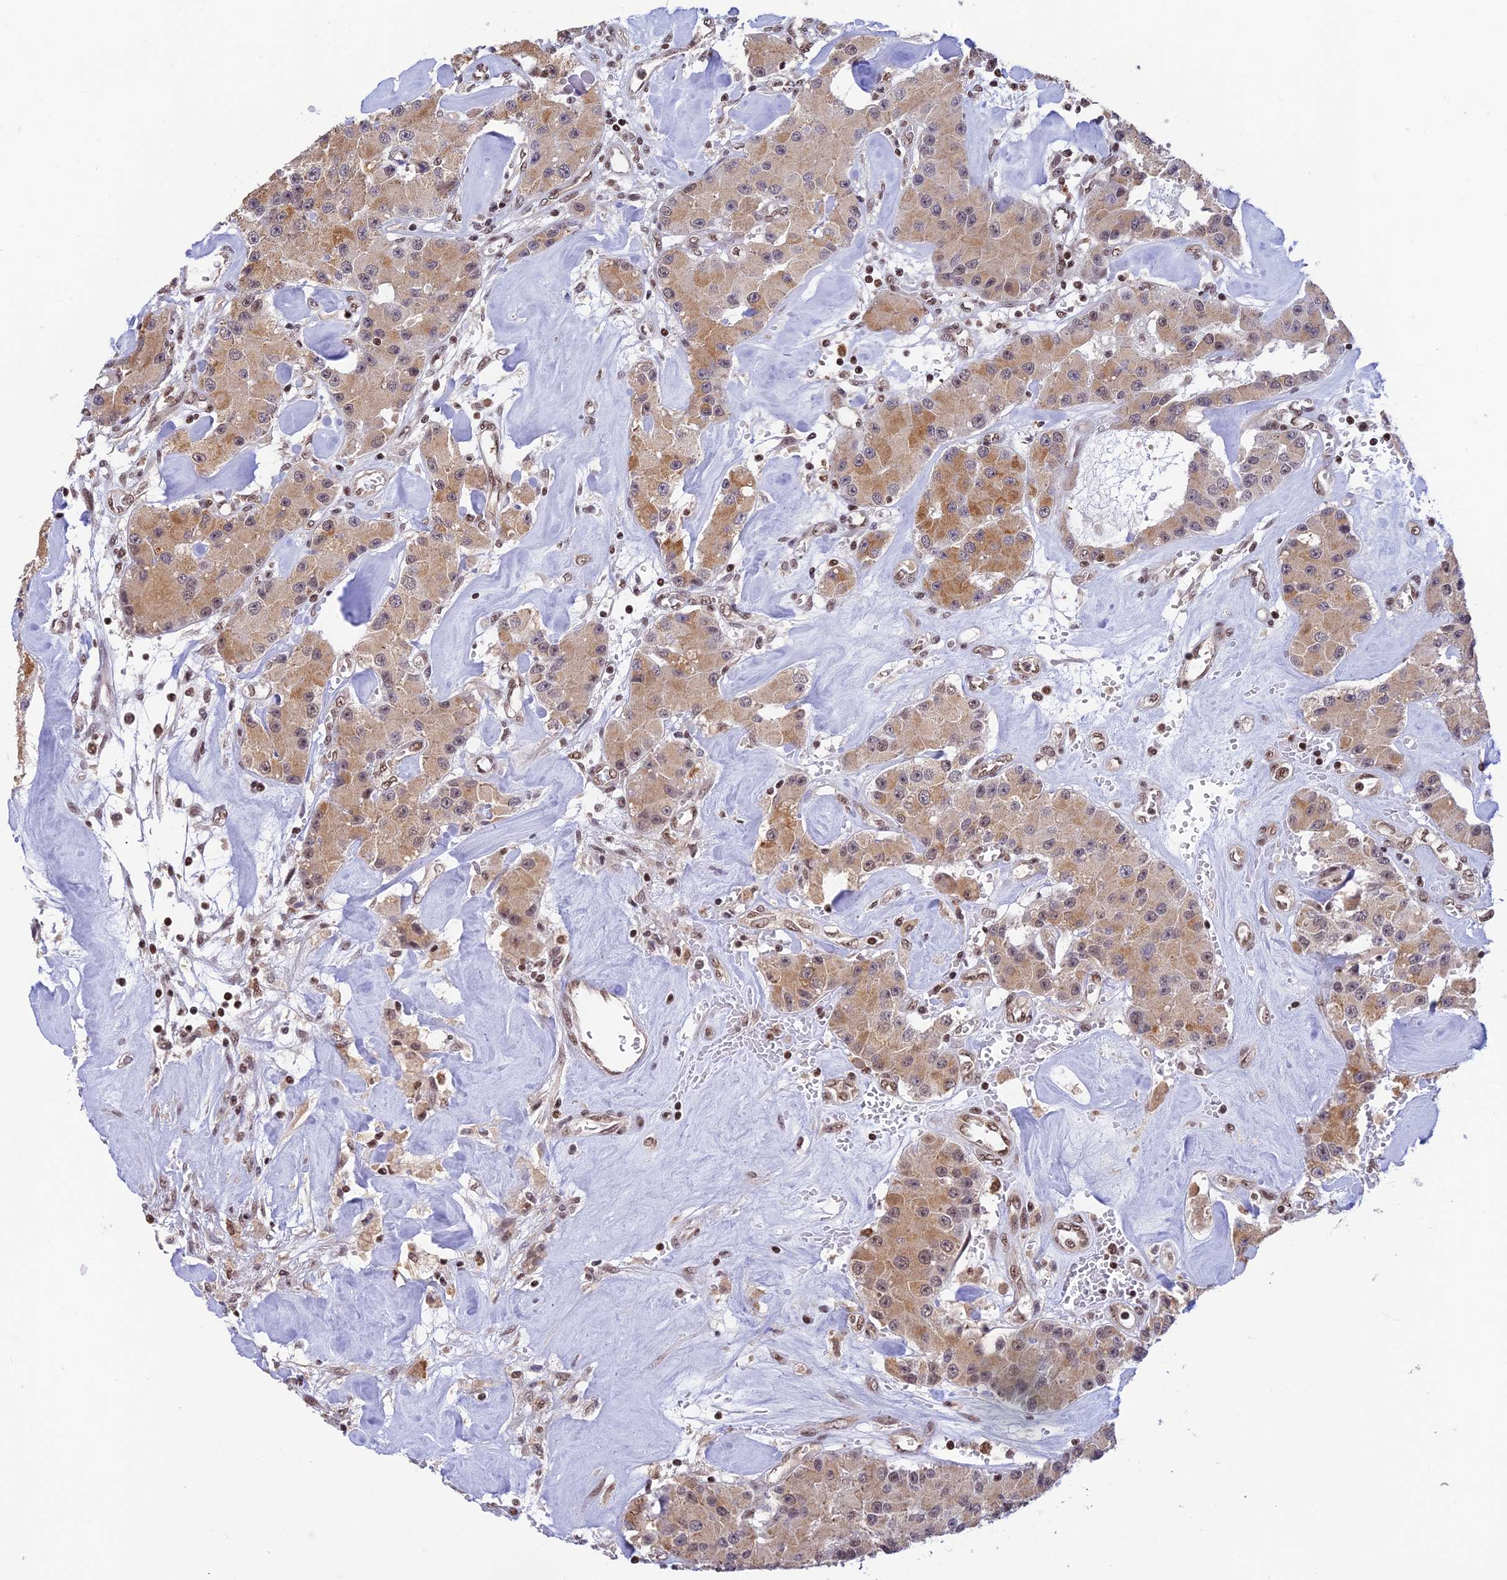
{"staining": {"intensity": "moderate", "quantity": ">75%", "location": "nuclear"}, "tissue": "carcinoid", "cell_type": "Tumor cells", "image_type": "cancer", "snomed": [{"axis": "morphology", "description": "Carcinoid, malignant, NOS"}, {"axis": "topography", "description": "Pancreas"}], "caption": "High-power microscopy captured an immunohistochemistry photomicrograph of carcinoid (malignant), revealing moderate nuclear staining in approximately >75% of tumor cells.", "gene": "THAP11", "patient": {"sex": "male", "age": 41}}